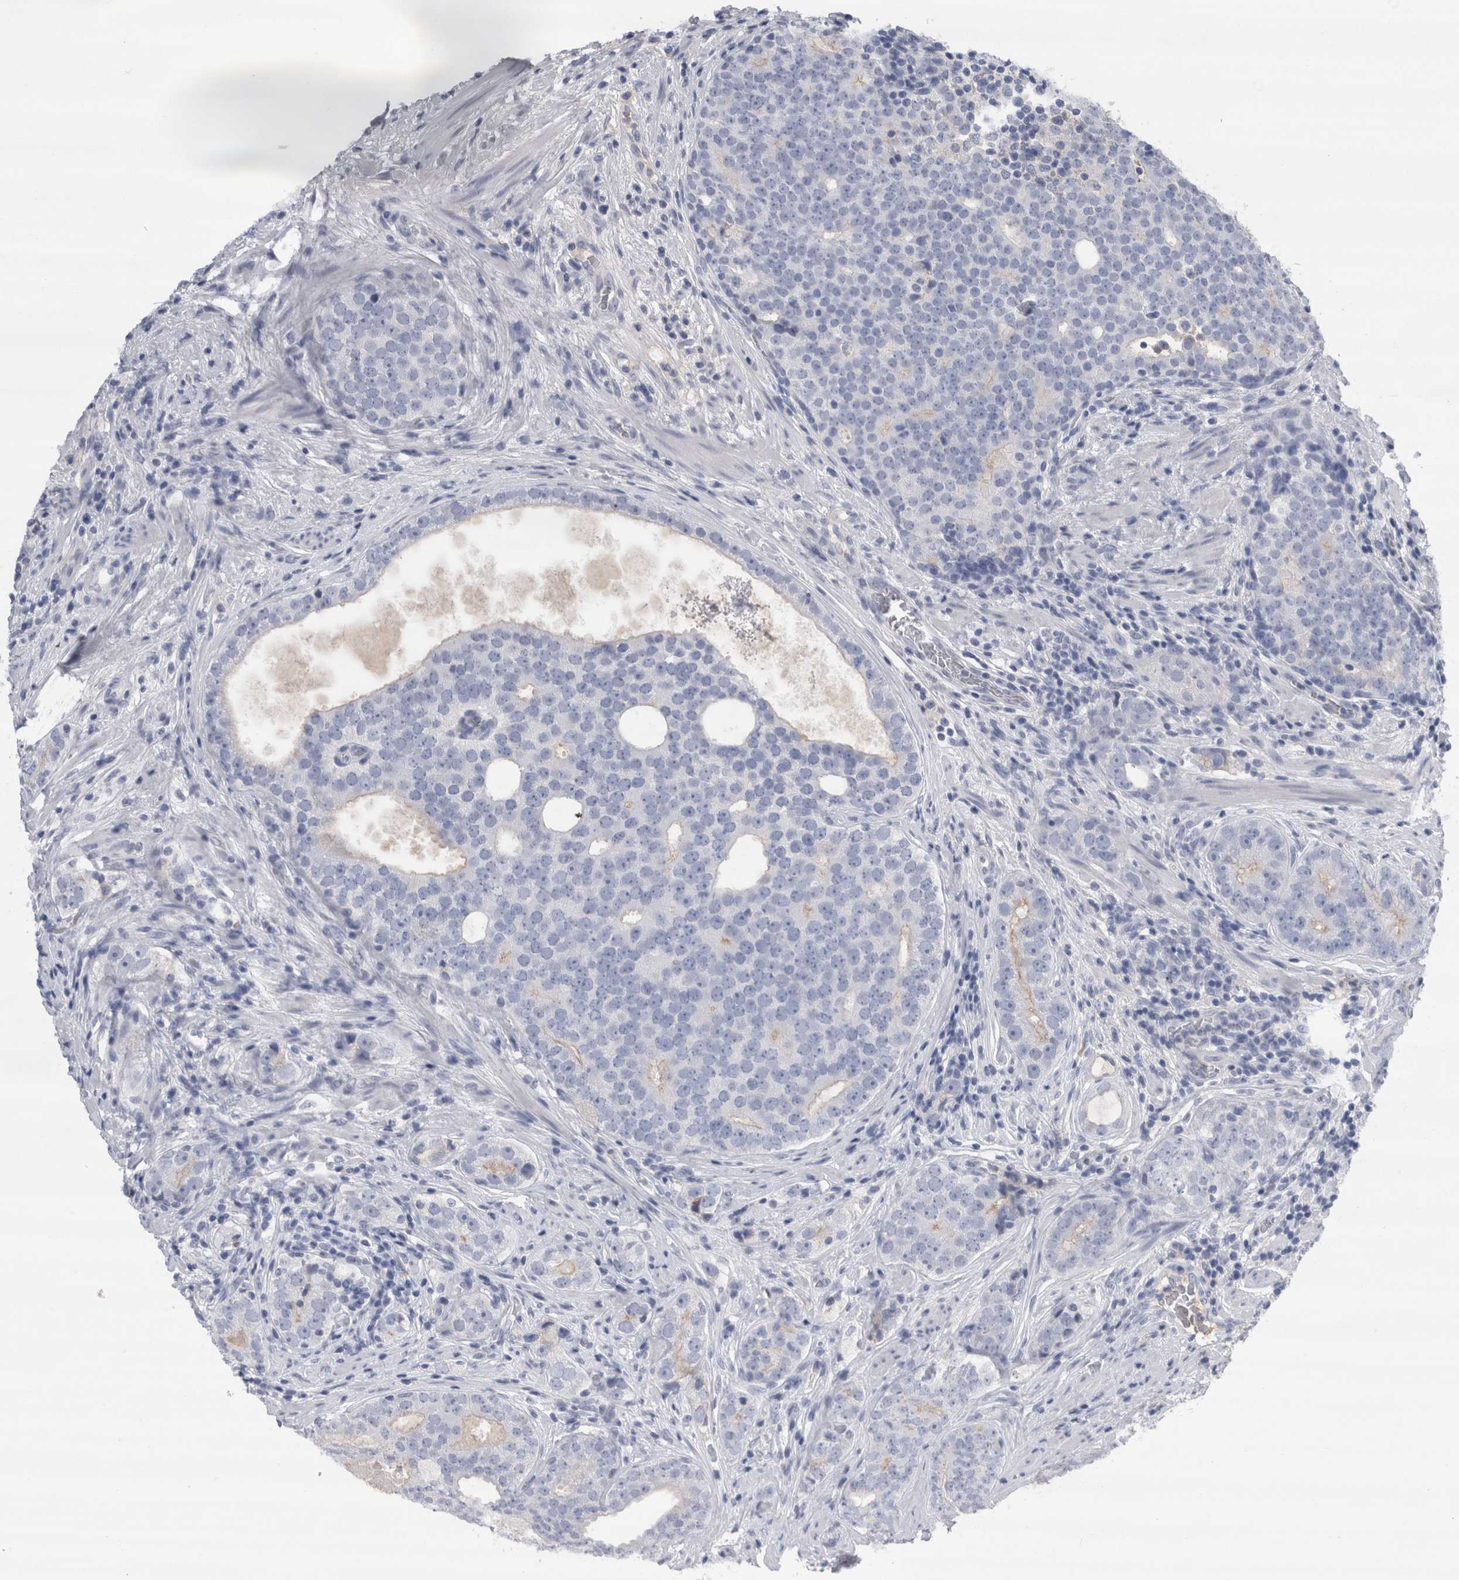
{"staining": {"intensity": "weak", "quantity": "<25%", "location": "cytoplasmic/membranous"}, "tissue": "prostate cancer", "cell_type": "Tumor cells", "image_type": "cancer", "snomed": [{"axis": "morphology", "description": "Adenocarcinoma, High grade"}, {"axis": "topography", "description": "Prostate"}], "caption": "Micrograph shows no protein staining in tumor cells of prostate cancer tissue. The staining is performed using DAB brown chromogen with nuclei counter-stained in using hematoxylin.", "gene": "REG1A", "patient": {"sex": "male", "age": 56}}